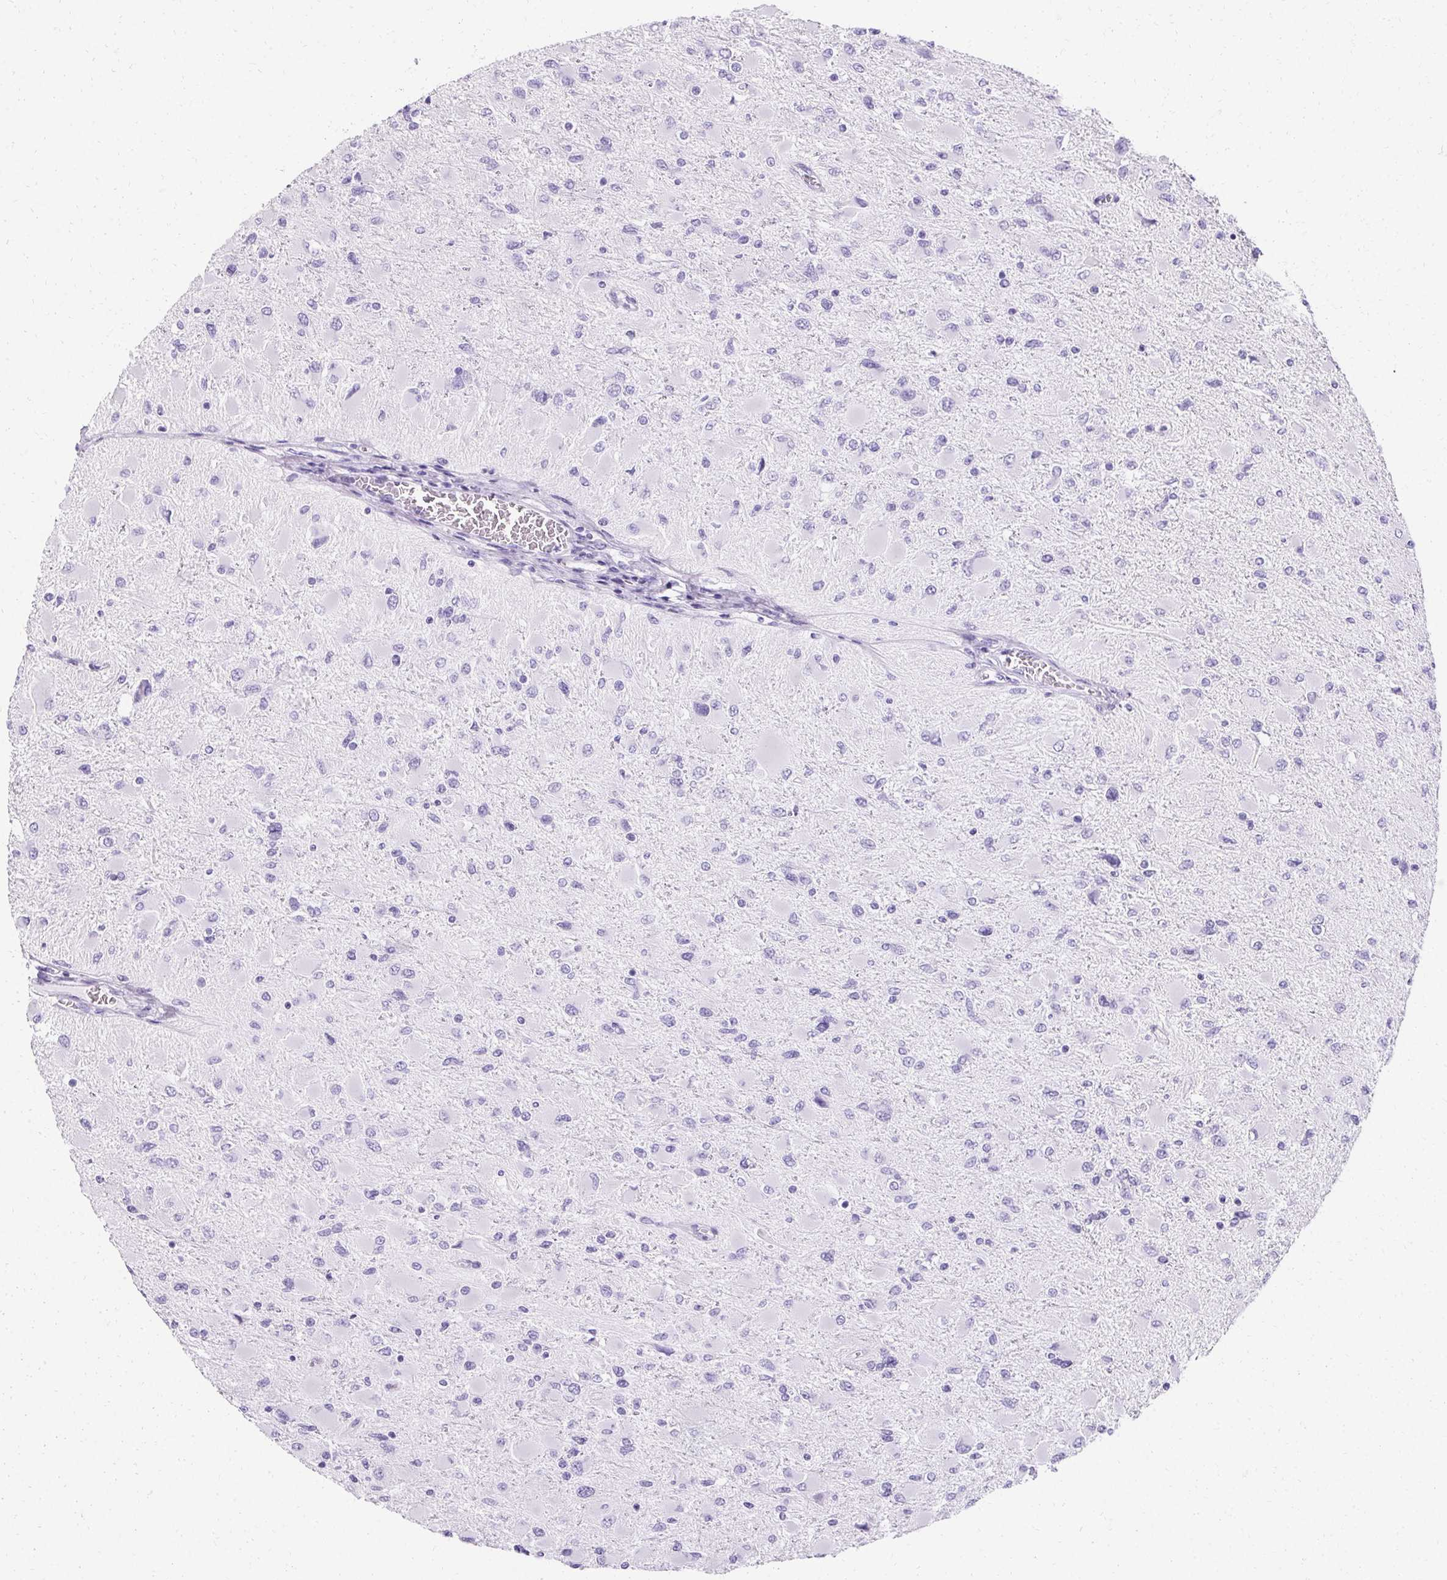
{"staining": {"intensity": "negative", "quantity": "none", "location": "none"}, "tissue": "glioma", "cell_type": "Tumor cells", "image_type": "cancer", "snomed": [{"axis": "morphology", "description": "Glioma, malignant, High grade"}, {"axis": "topography", "description": "Cerebral cortex"}], "caption": "Malignant glioma (high-grade) was stained to show a protein in brown. There is no significant expression in tumor cells.", "gene": "ASGR2", "patient": {"sex": "female", "age": 36}}